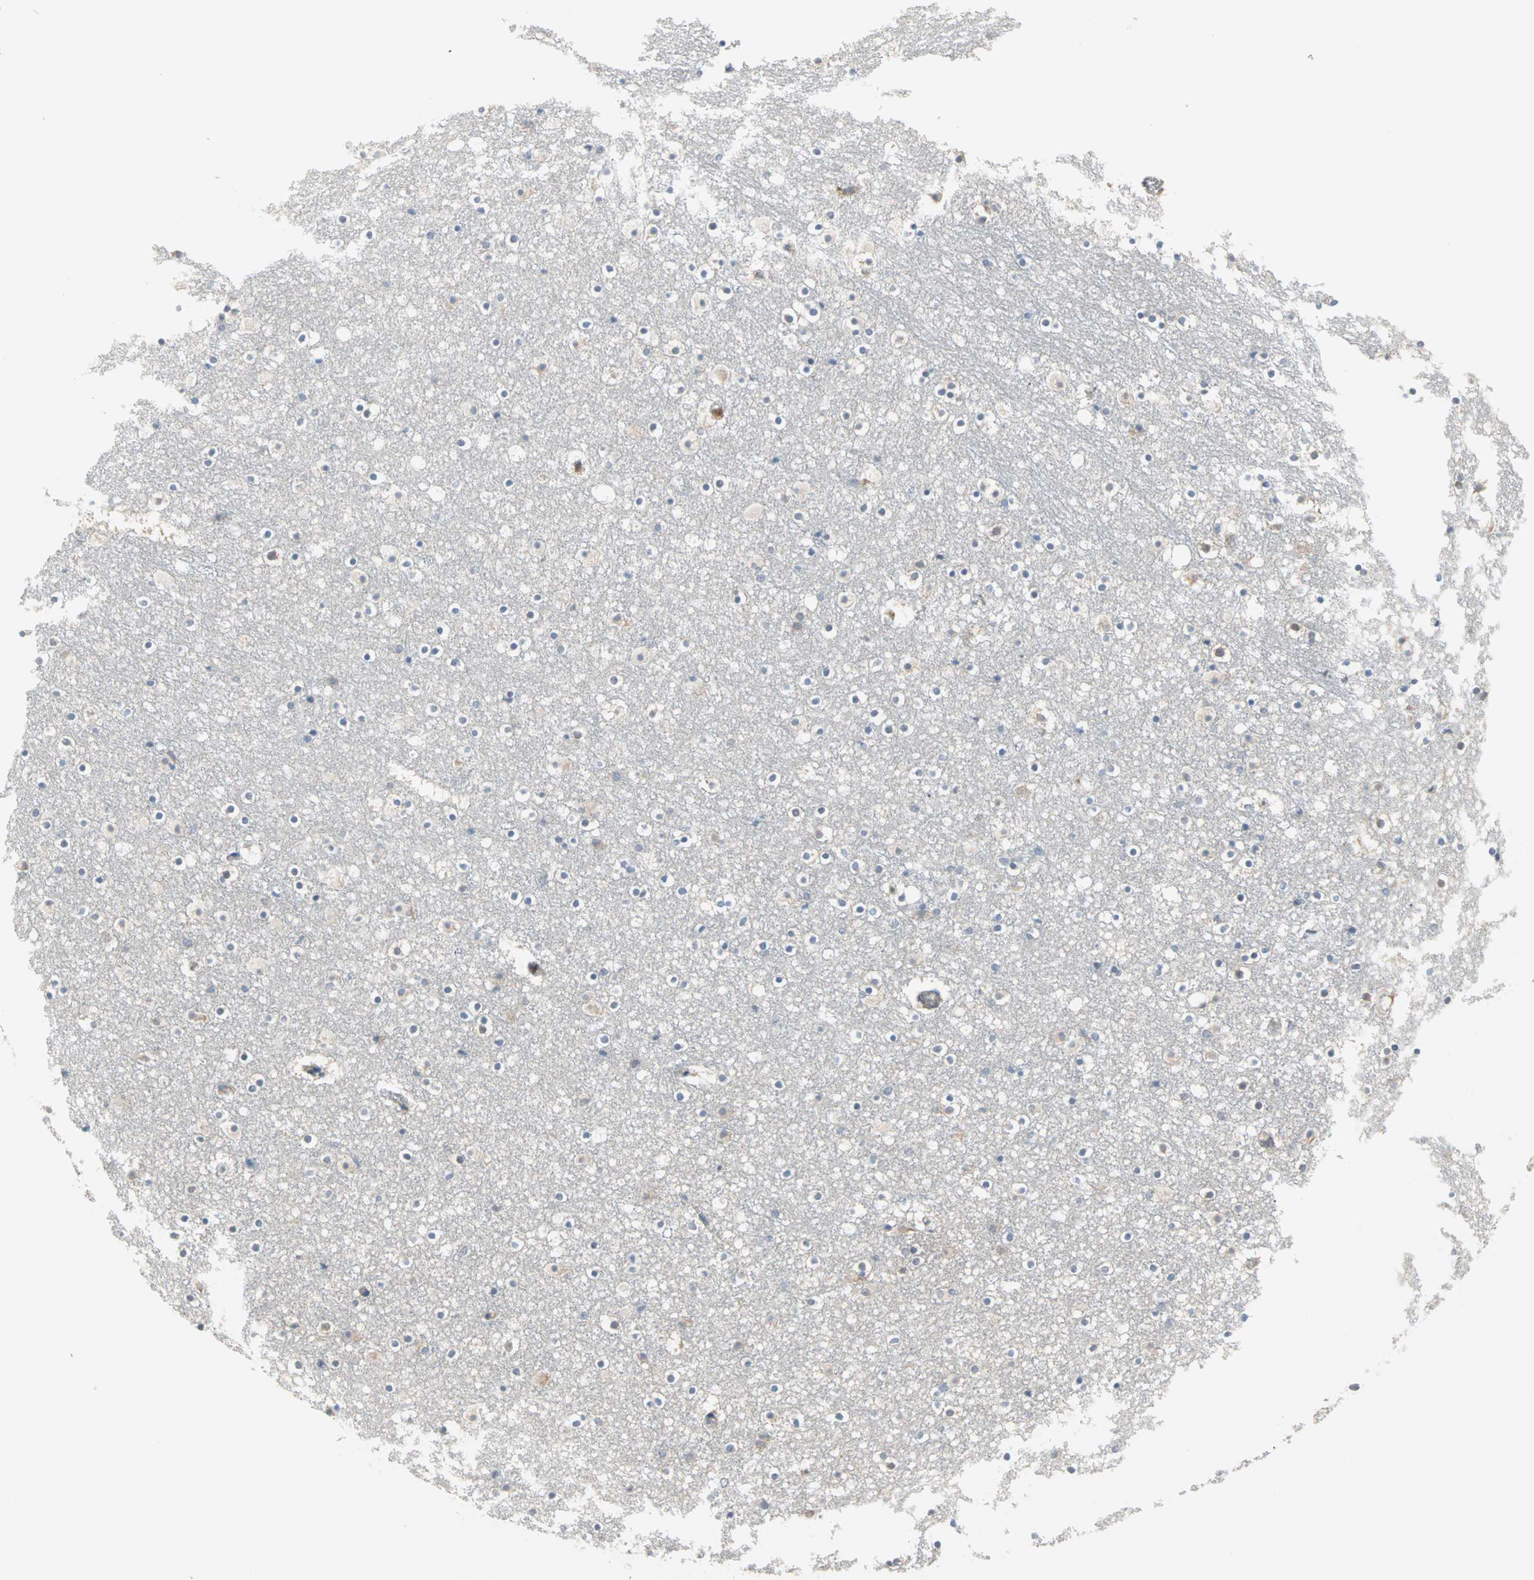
{"staining": {"intensity": "weak", "quantity": "<25%", "location": "cytoplasmic/membranous"}, "tissue": "caudate", "cell_type": "Glial cells", "image_type": "normal", "snomed": [{"axis": "morphology", "description": "Normal tissue, NOS"}, {"axis": "topography", "description": "Lateral ventricle wall"}], "caption": "DAB (3,3'-diaminobenzidine) immunohistochemical staining of benign caudate shows no significant staining in glial cells.", "gene": "SAR1A", "patient": {"sex": "male", "age": 45}}